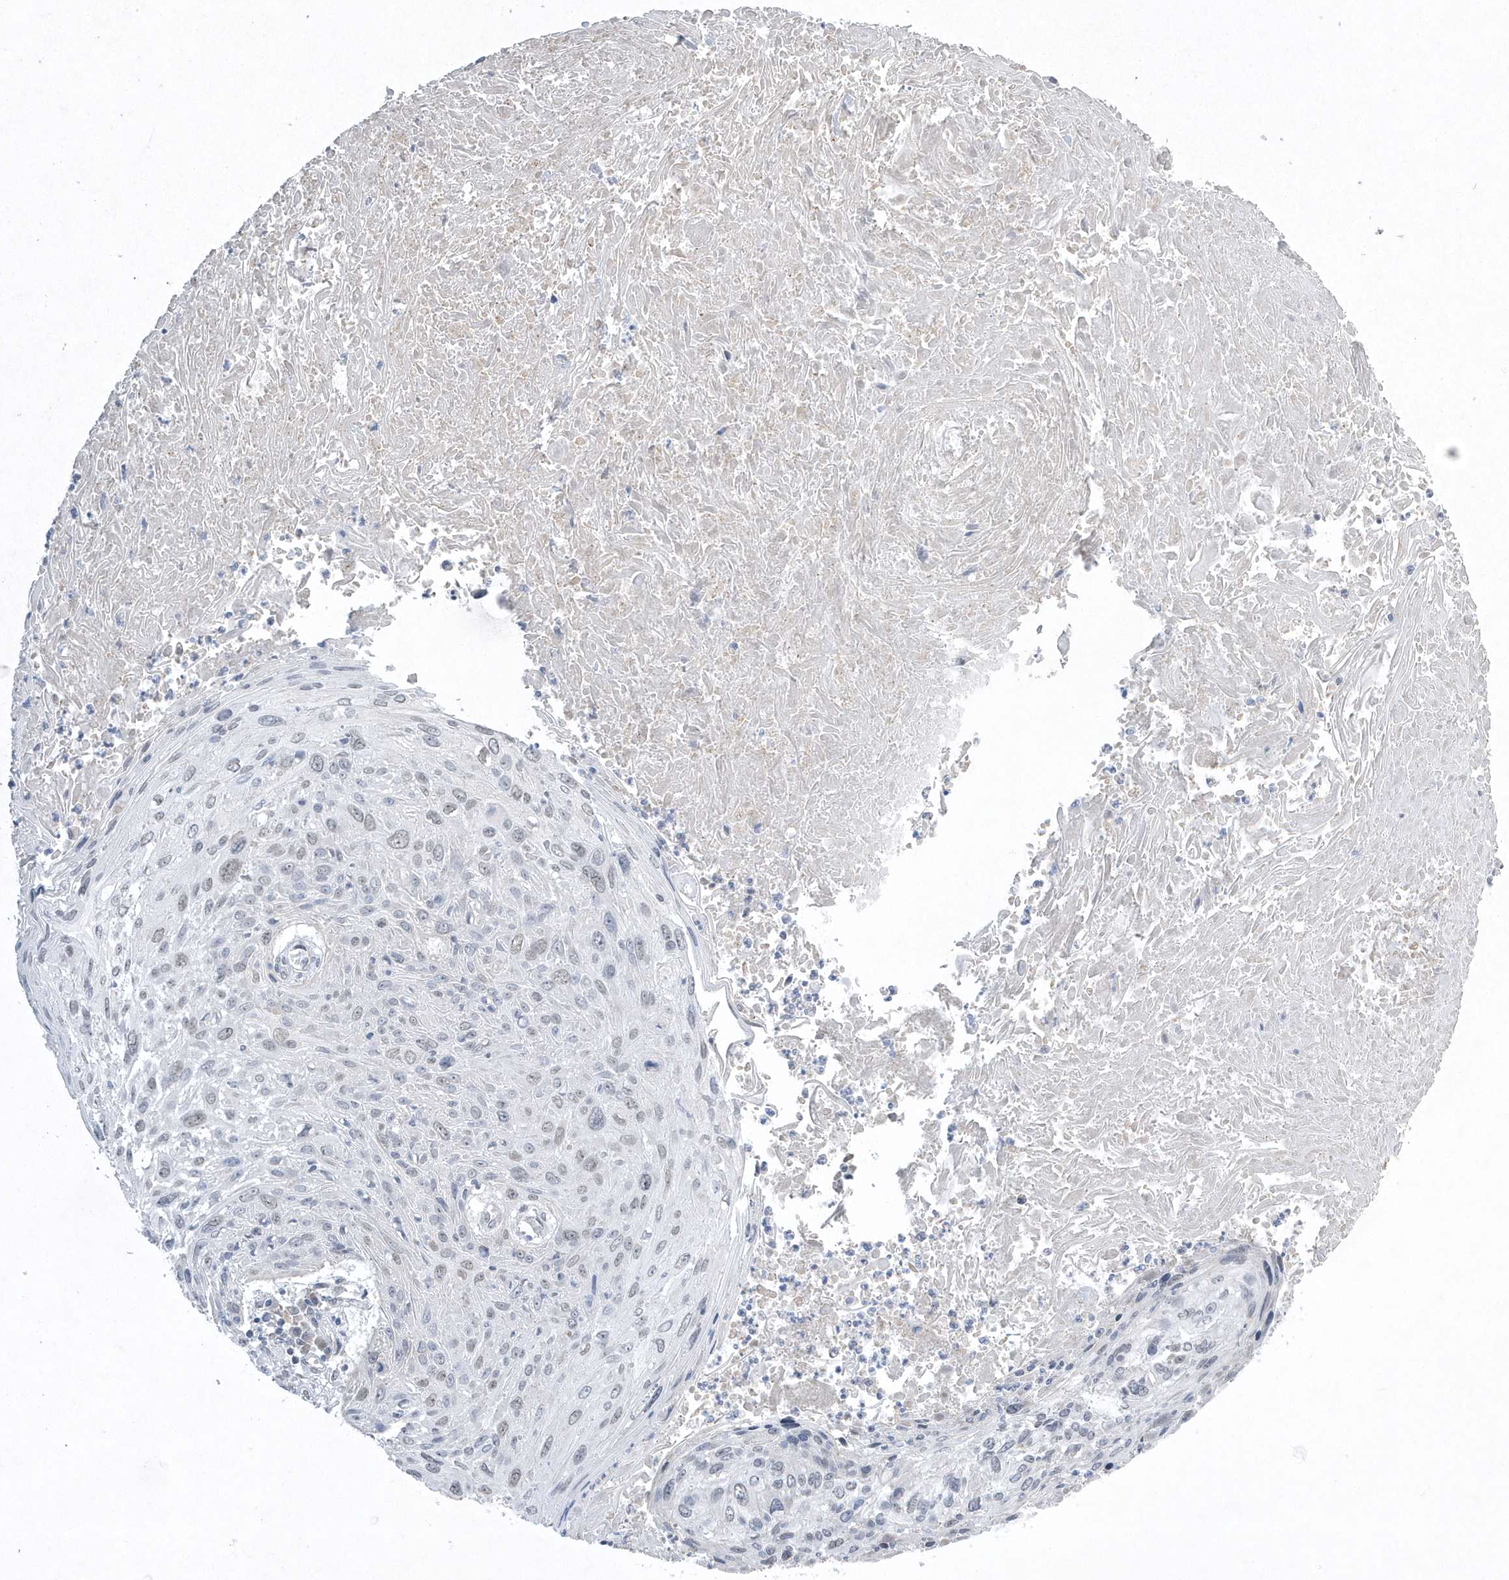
{"staining": {"intensity": "negative", "quantity": "none", "location": "none"}, "tissue": "cervical cancer", "cell_type": "Tumor cells", "image_type": "cancer", "snomed": [{"axis": "morphology", "description": "Squamous cell carcinoma, NOS"}, {"axis": "topography", "description": "Cervix"}], "caption": "DAB (3,3'-diaminobenzidine) immunohistochemical staining of cervical cancer (squamous cell carcinoma) shows no significant positivity in tumor cells. Brightfield microscopy of immunohistochemistry stained with DAB (brown) and hematoxylin (blue), captured at high magnification.", "gene": "ZC3H12D", "patient": {"sex": "female", "age": 51}}